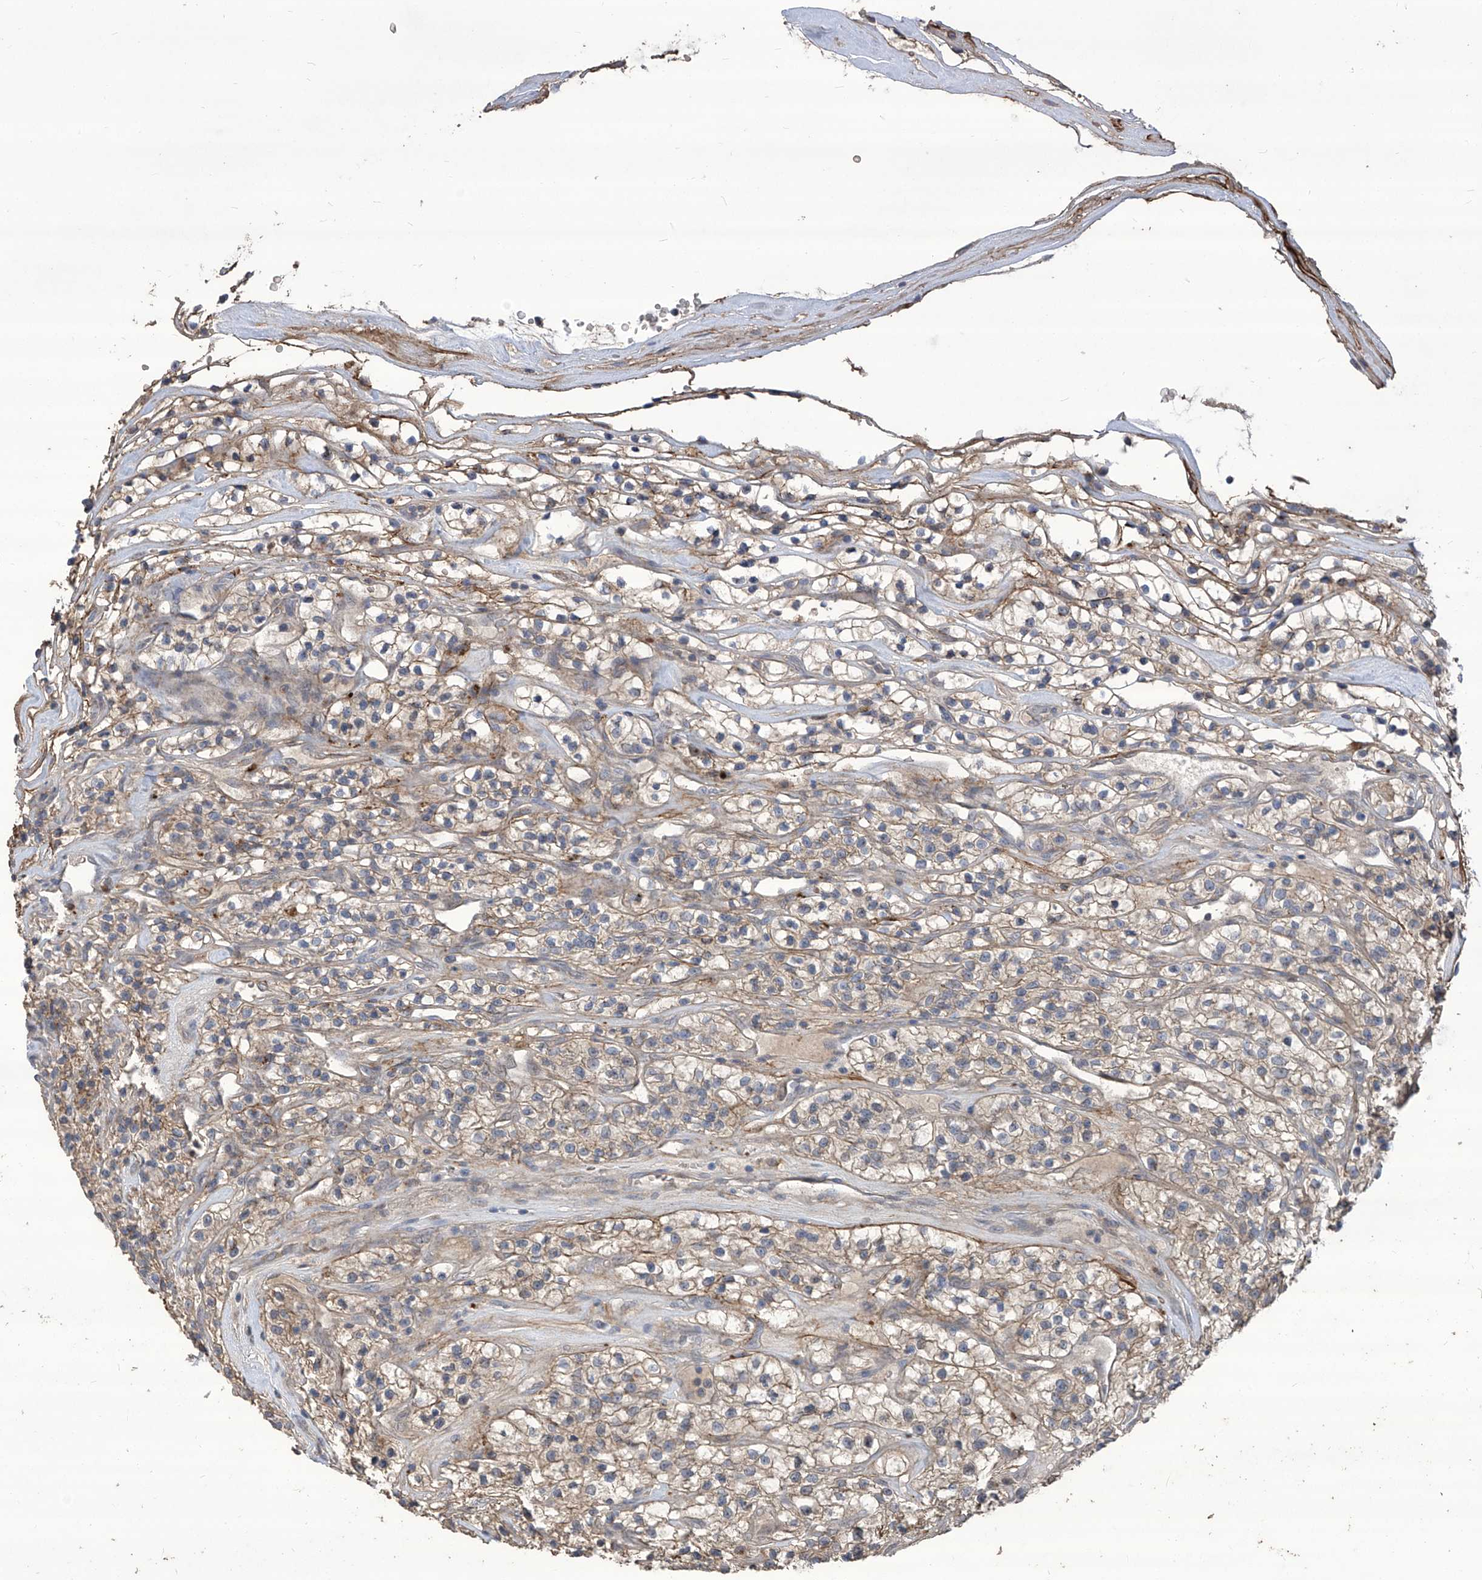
{"staining": {"intensity": "weak", "quantity": ">75%", "location": "cytoplasmic/membranous"}, "tissue": "renal cancer", "cell_type": "Tumor cells", "image_type": "cancer", "snomed": [{"axis": "morphology", "description": "Adenocarcinoma, NOS"}, {"axis": "topography", "description": "Kidney"}], "caption": "About >75% of tumor cells in human renal cancer reveal weak cytoplasmic/membranous protein staining as visualized by brown immunohistochemical staining.", "gene": "TXNIP", "patient": {"sex": "female", "age": 57}}